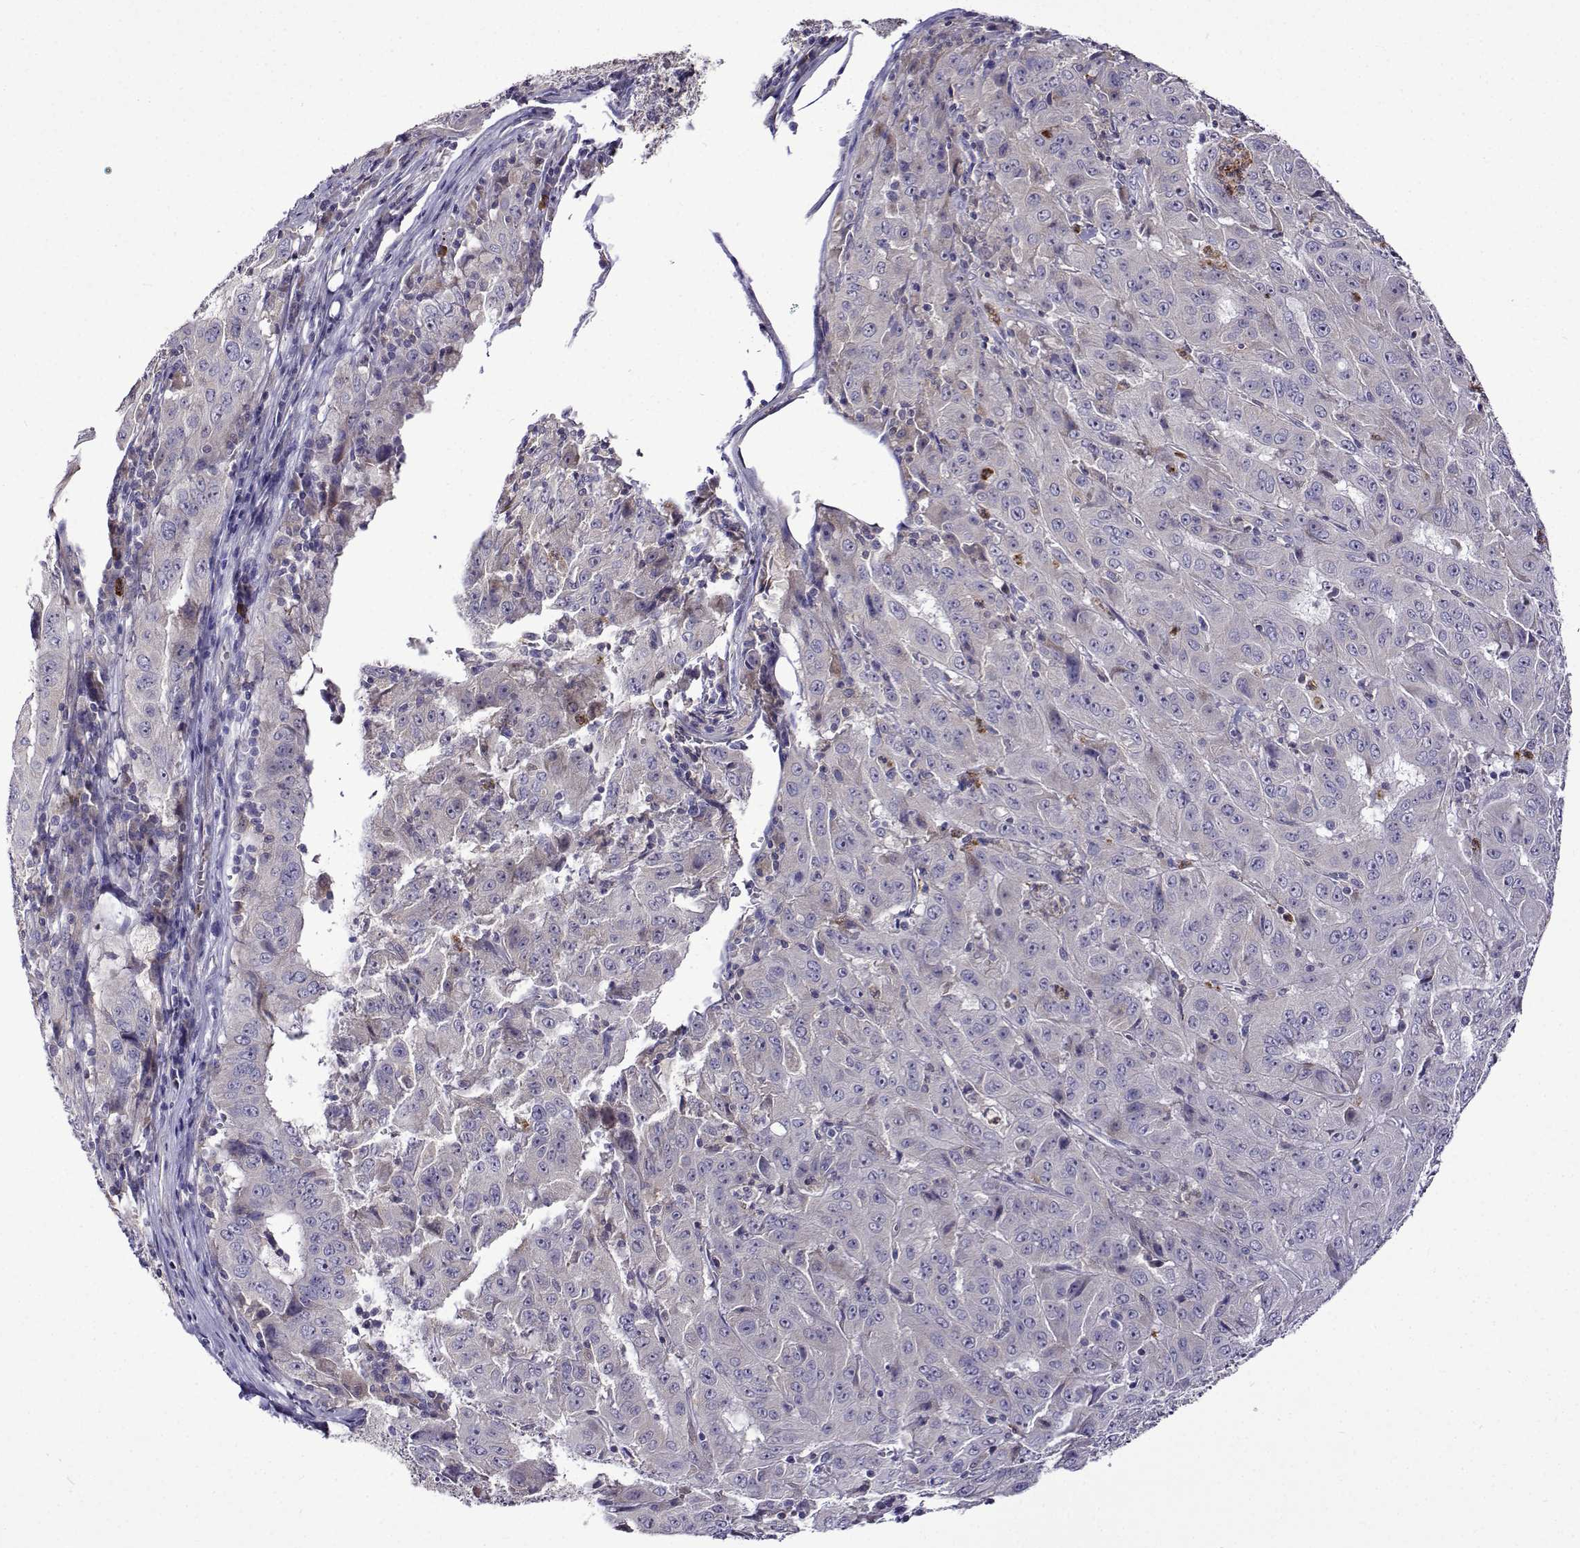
{"staining": {"intensity": "negative", "quantity": "none", "location": "none"}, "tissue": "pancreatic cancer", "cell_type": "Tumor cells", "image_type": "cancer", "snomed": [{"axis": "morphology", "description": "Adenocarcinoma, NOS"}, {"axis": "topography", "description": "Pancreas"}], "caption": "DAB immunohistochemical staining of adenocarcinoma (pancreatic) displays no significant positivity in tumor cells.", "gene": "SULT2A1", "patient": {"sex": "male", "age": 63}}